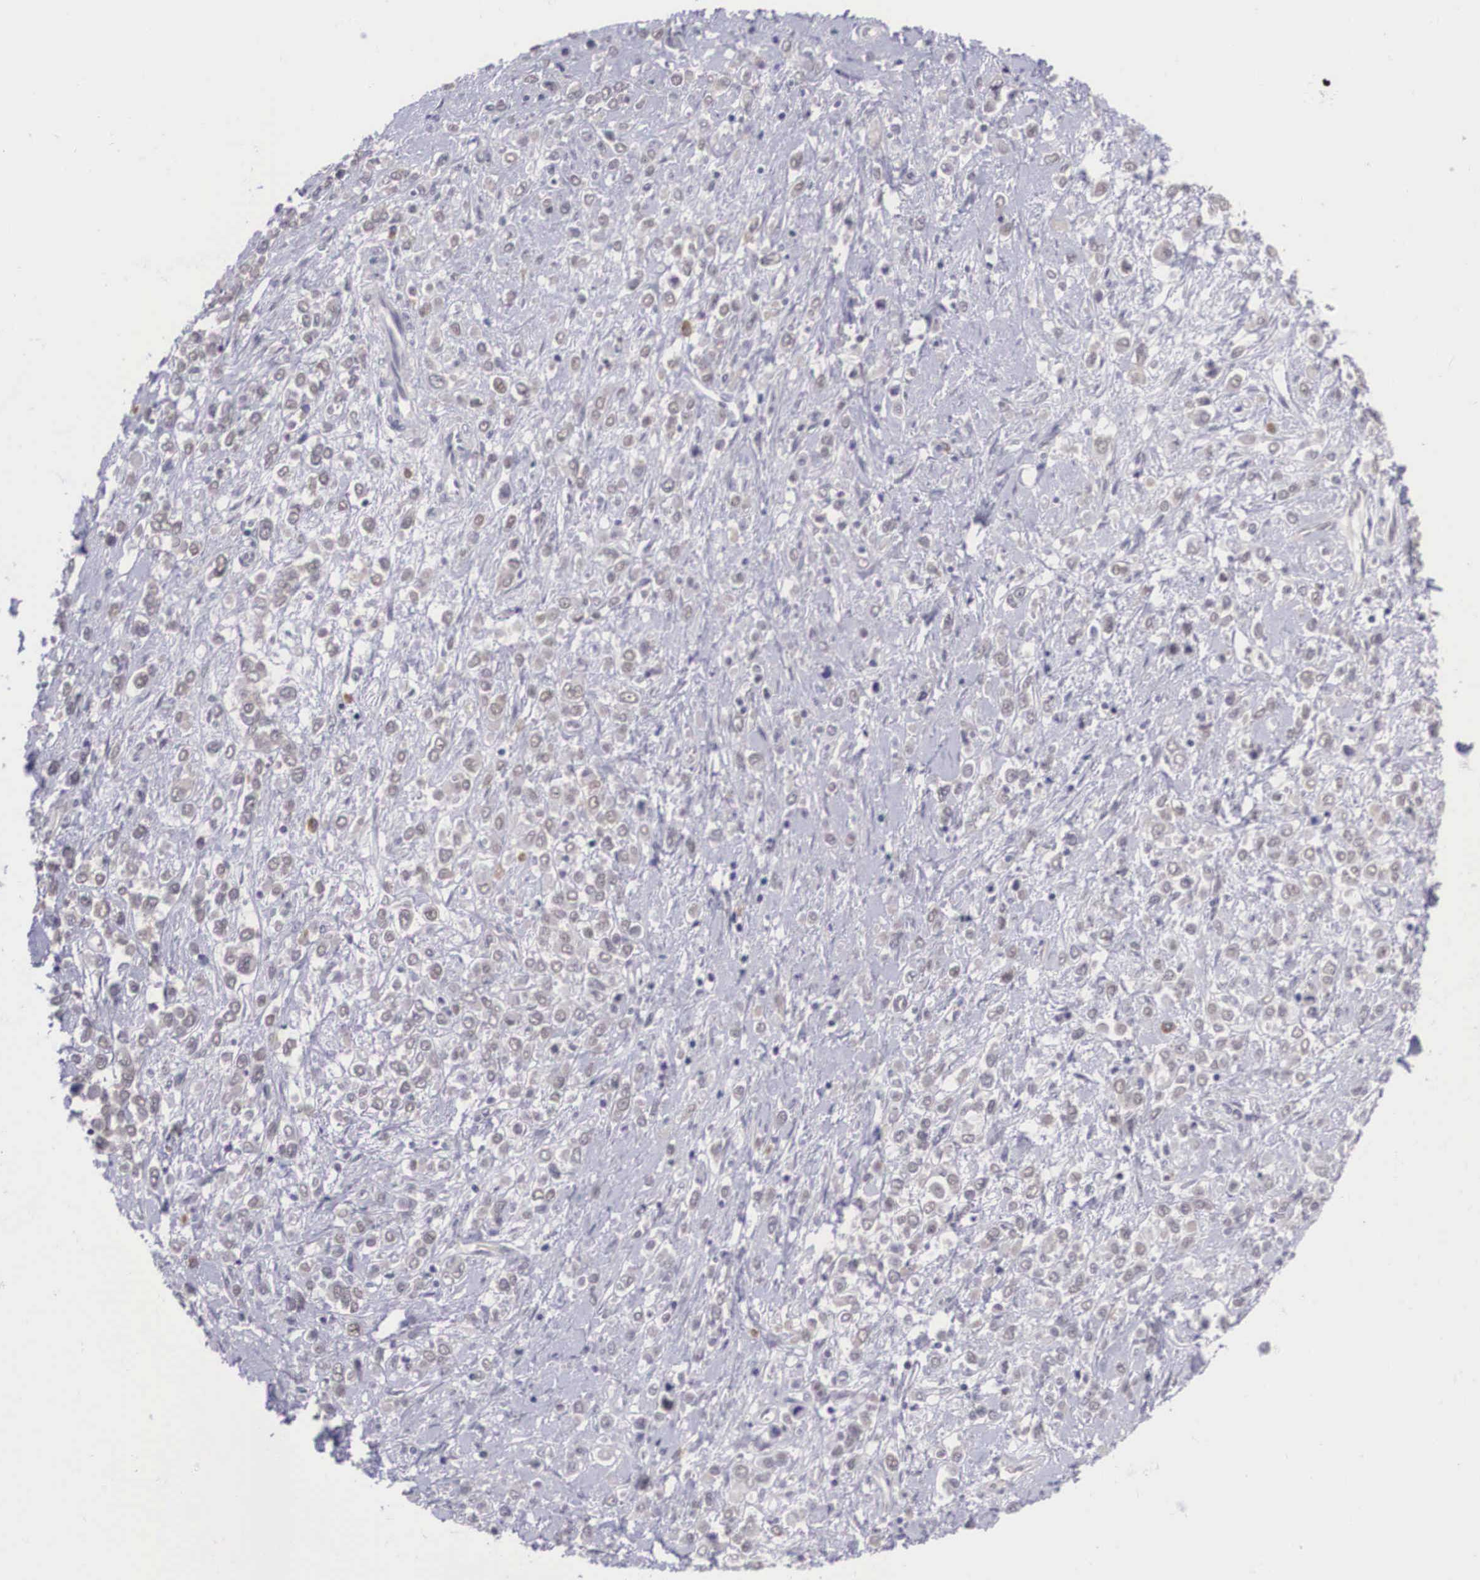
{"staining": {"intensity": "weak", "quantity": "25%-75%", "location": "cytoplasmic/membranous"}, "tissue": "stomach cancer", "cell_type": "Tumor cells", "image_type": "cancer", "snomed": [{"axis": "morphology", "description": "Adenocarcinoma, NOS"}, {"axis": "topography", "description": "Stomach, upper"}], "caption": "Tumor cells demonstrate weak cytoplasmic/membranous positivity in about 25%-75% of cells in stomach cancer.", "gene": "NINL", "patient": {"sex": "male", "age": 76}}